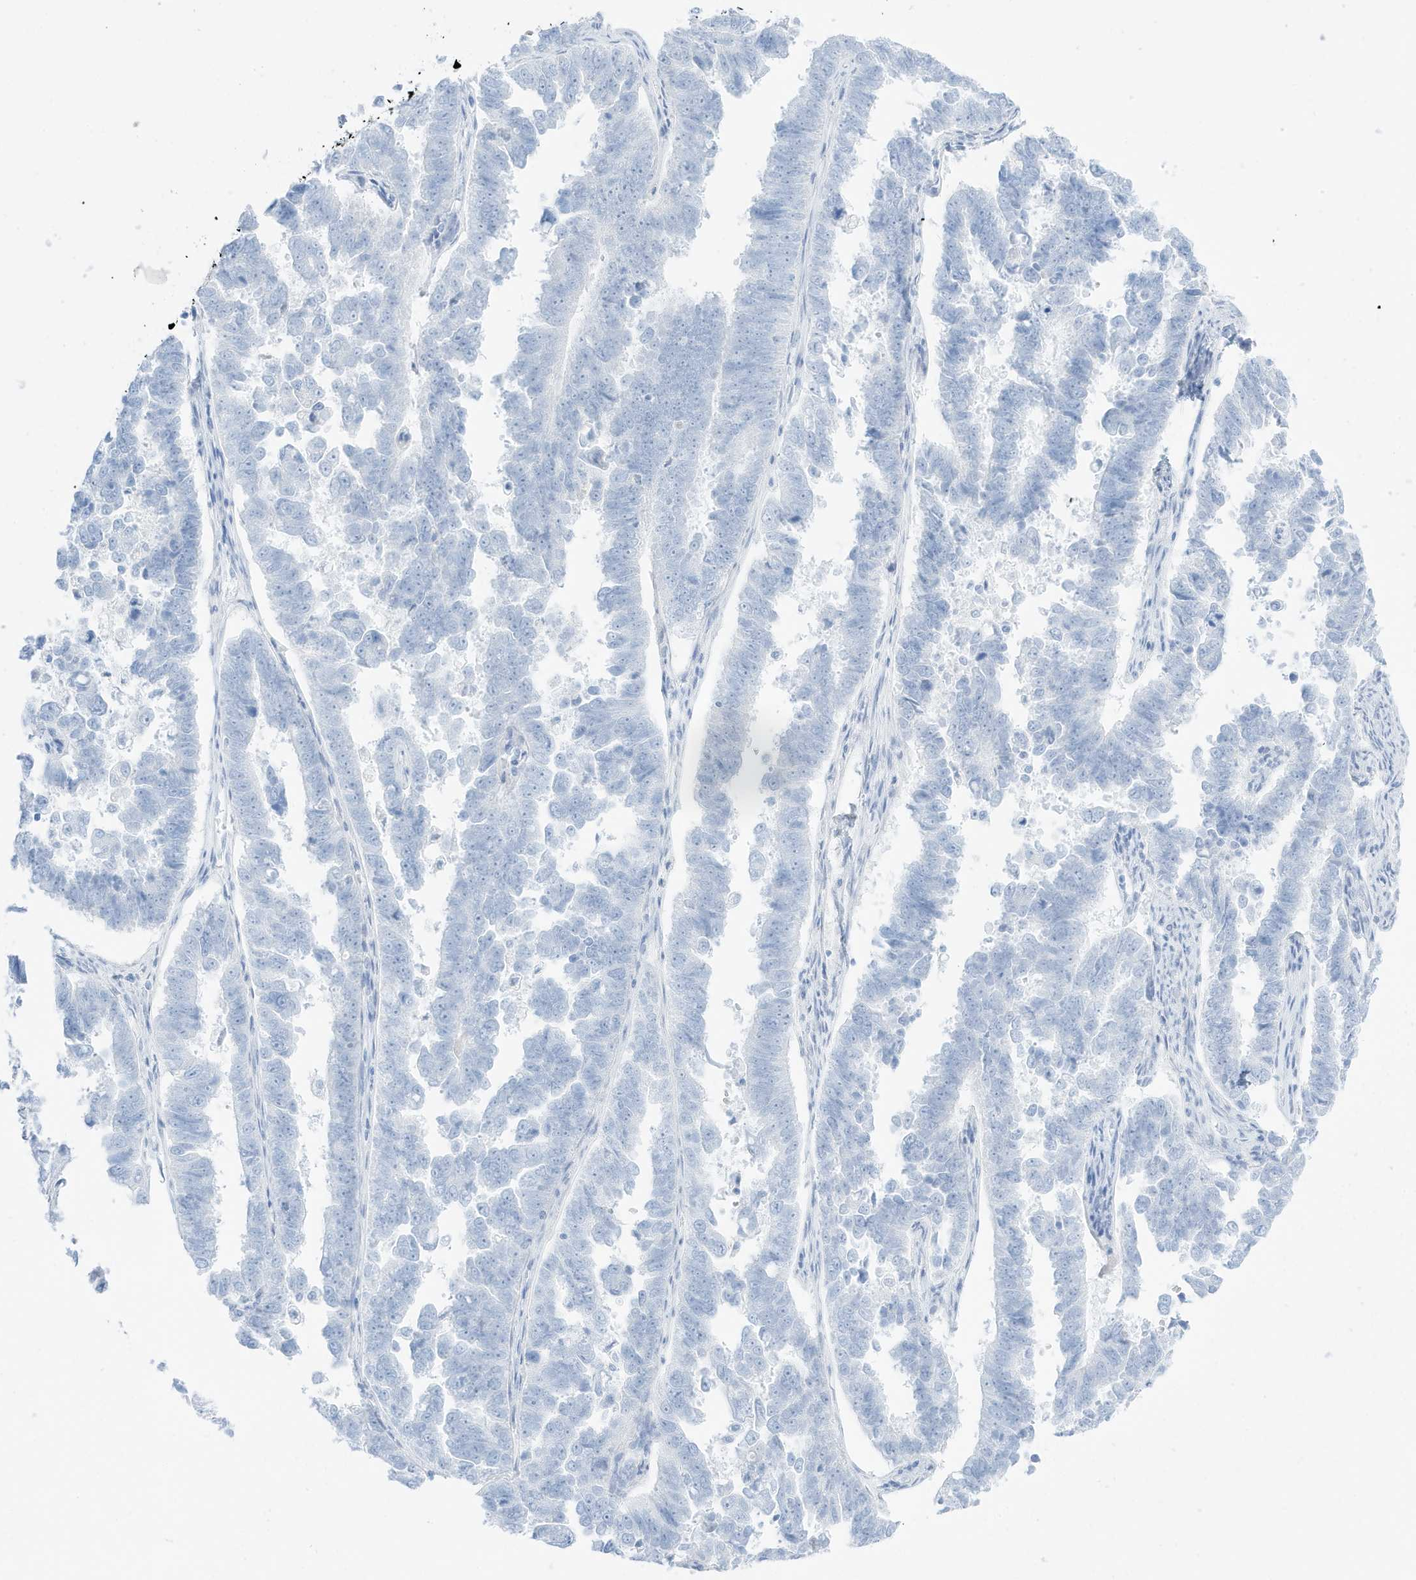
{"staining": {"intensity": "negative", "quantity": "none", "location": "none"}, "tissue": "endometrial cancer", "cell_type": "Tumor cells", "image_type": "cancer", "snomed": [{"axis": "morphology", "description": "Adenocarcinoma, NOS"}, {"axis": "topography", "description": "Endometrium"}], "caption": "The immunohistochemistry histopathology image has no significant staining in tumor cells of endometrial cancer tissue. (DAB (3,3'-diaminobenzidine) immunohistochemistry visualized using brightfield microscopy, high magnification).", "gene": "SLC22A13", "patient": {"sex": "female", "age": 75}}